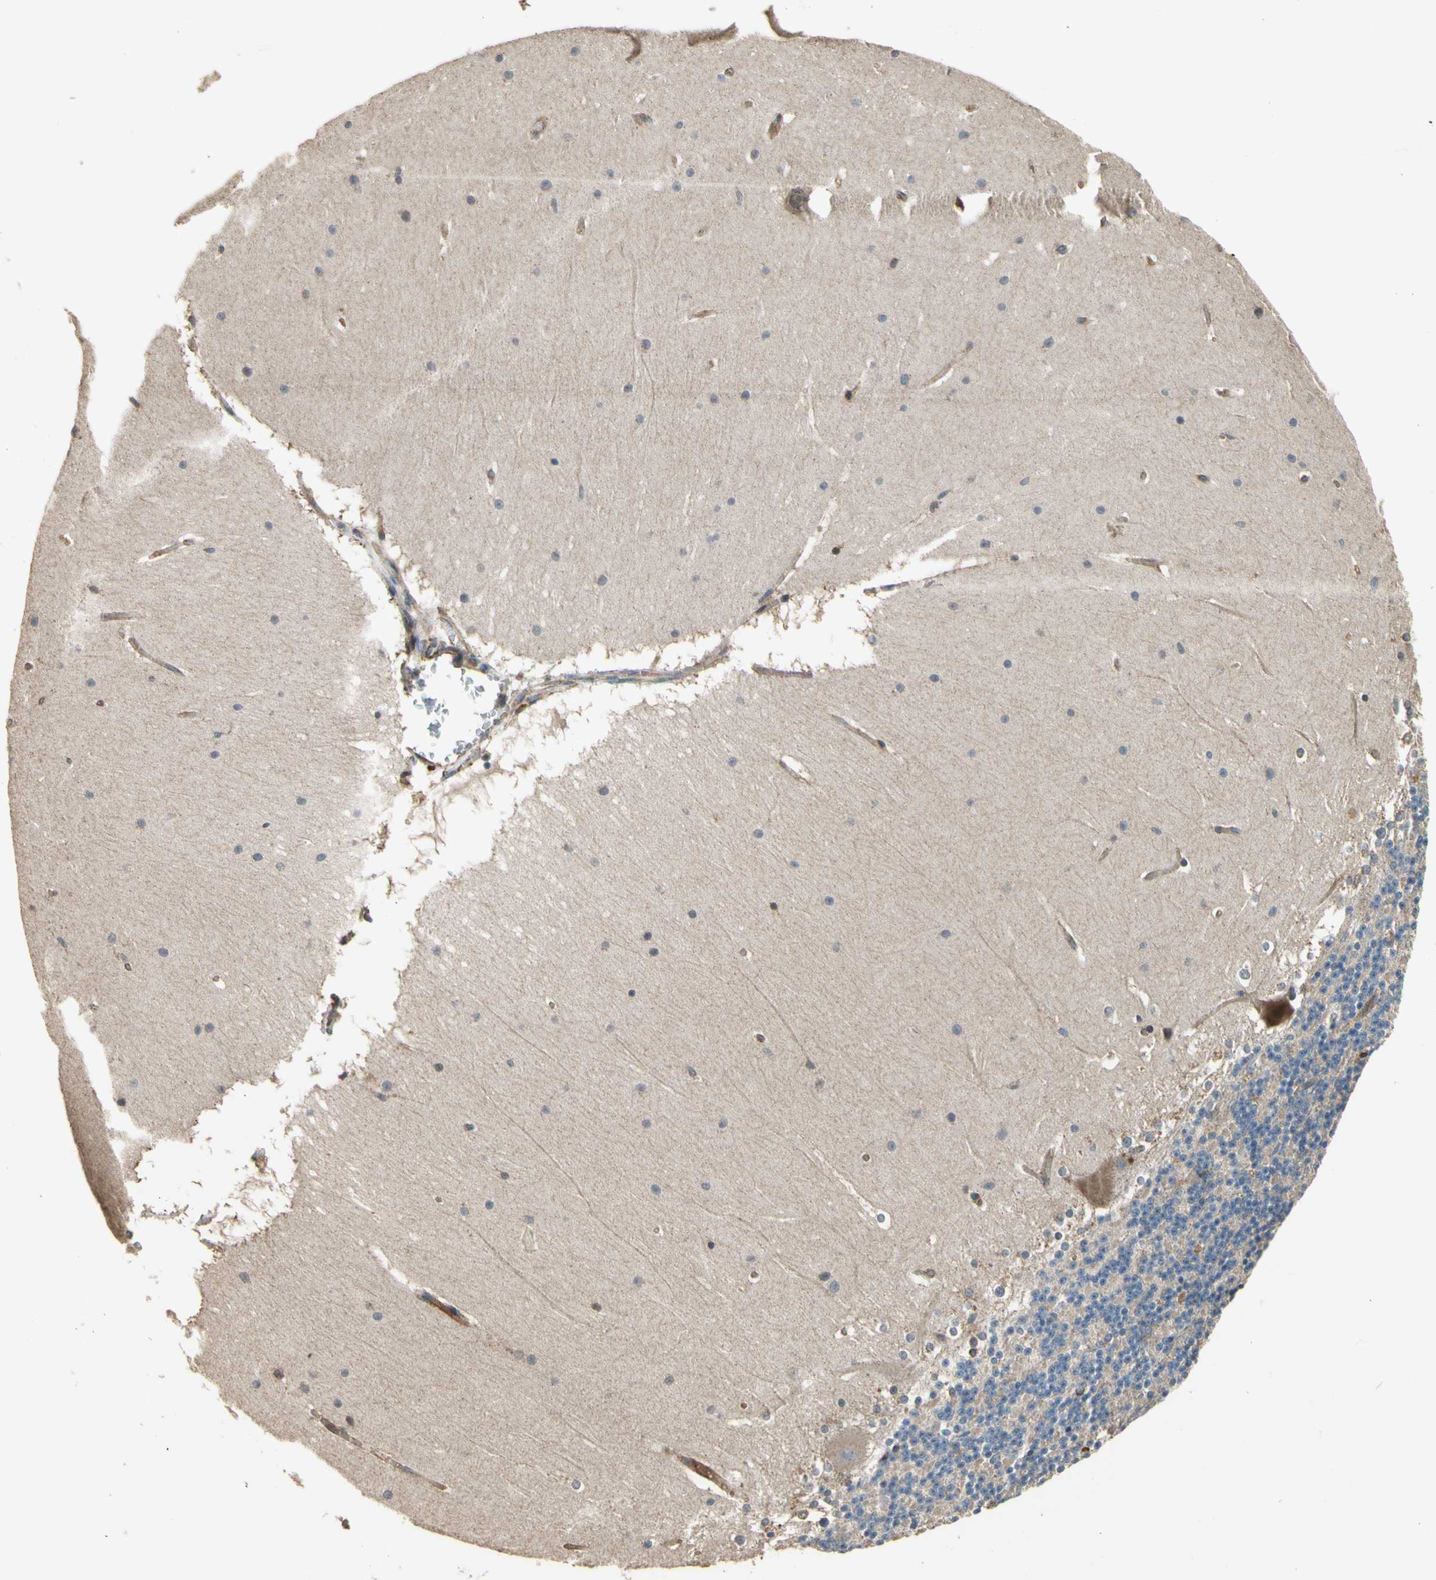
{"staining": {"intensity": "negative", "quantity": "none", "location": "none"}, "tissue": "cerebellum", "cell_type": "Cells in granular layer", "image_type": "normal", "snomed": [{"axis": "morphology", "description": "Normal tissue, NOS"}, {"axis": "topography", "description": "Cerebellum"}], "caption": "Immunohistochemistry (IHC) image of normal human cerebellum stained for a protein (brown), which demonstrates no positivity in cells in granular layer.", "gene": "EFNB2", "patient": {"sex": "female", "age": 19}}